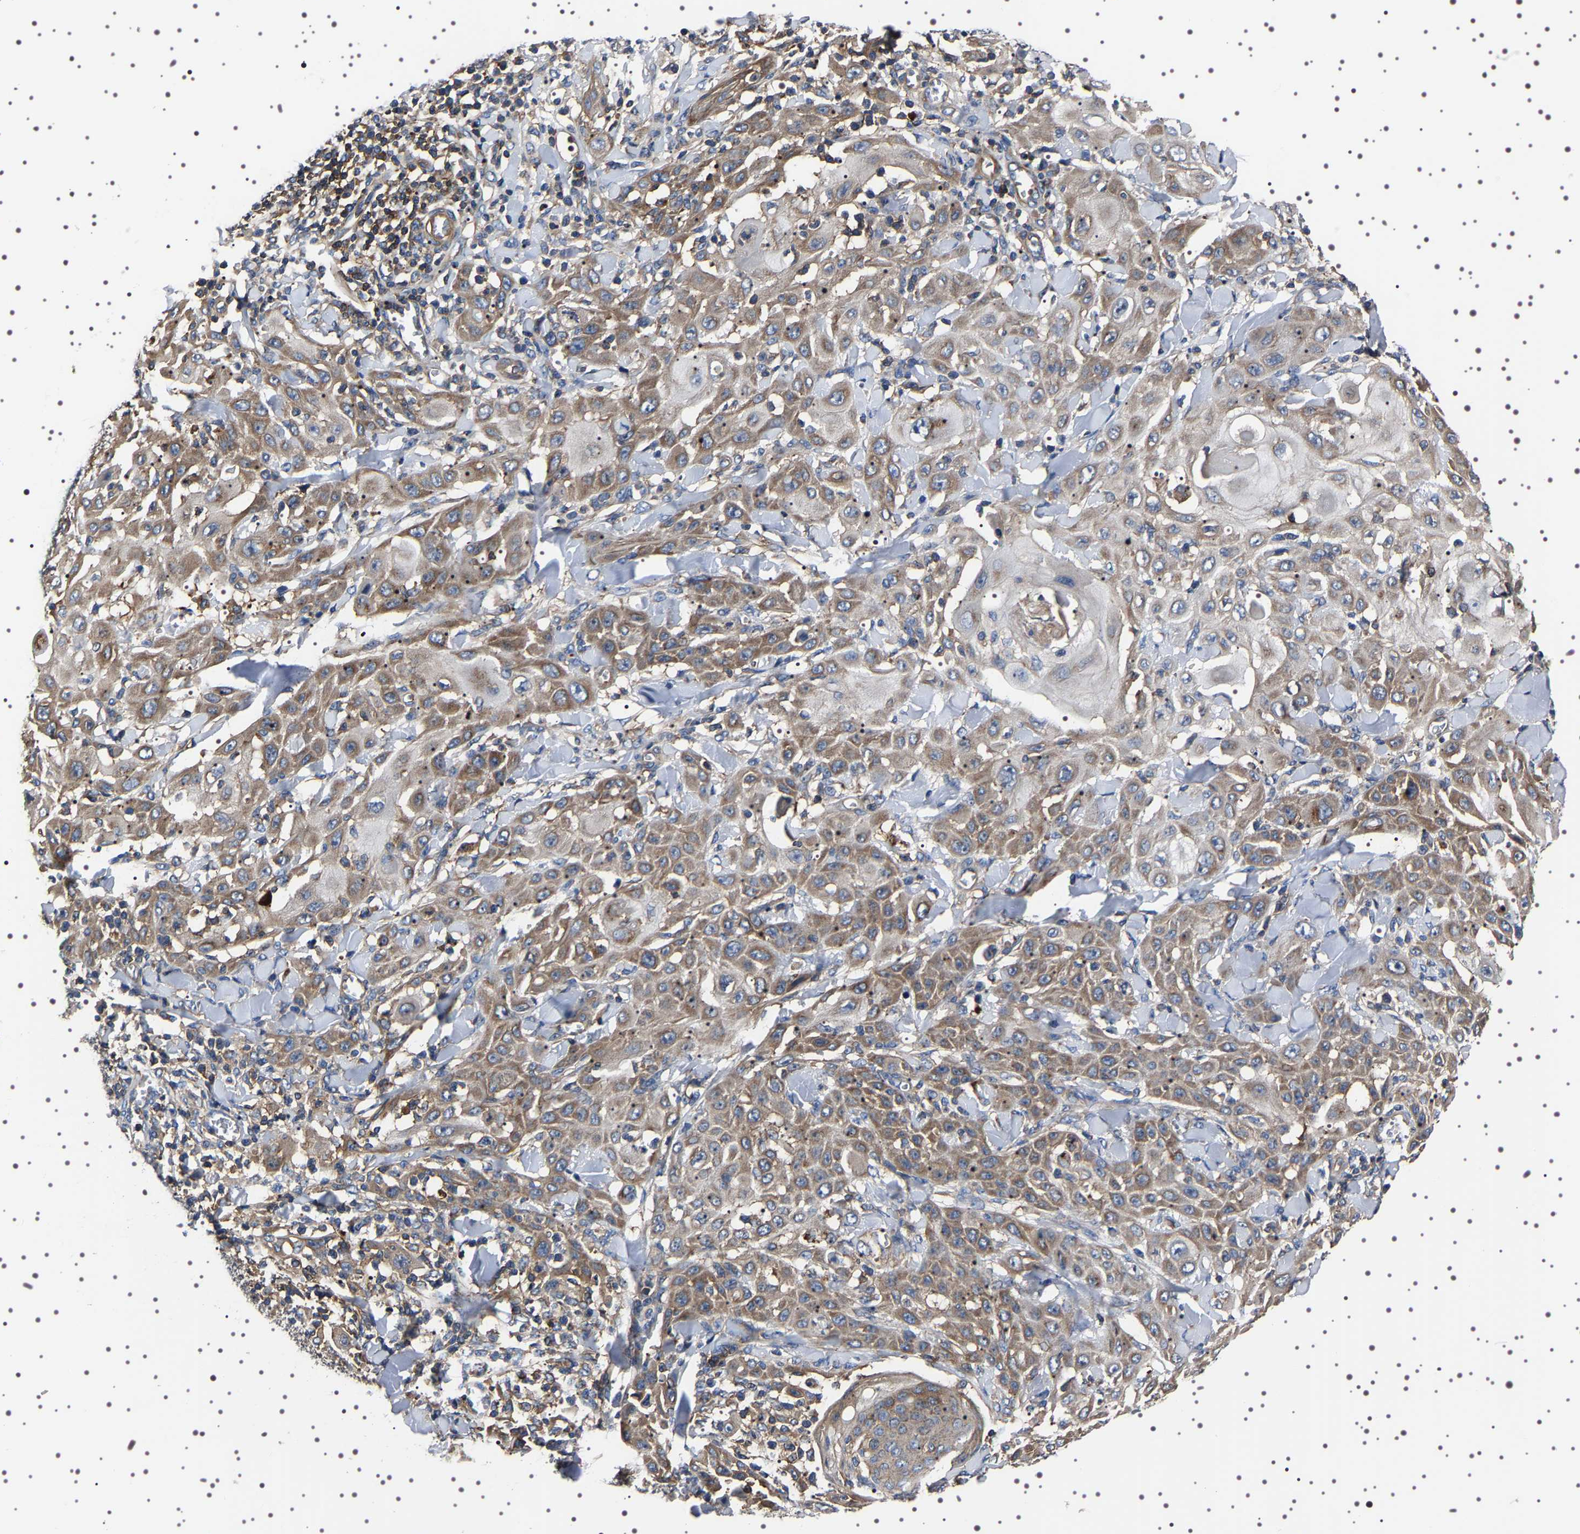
{"staining": {"intensity": "moderate", "quantity": ">75%", "location": "cytoplasmic/membranous"}, "tissue": "skin cancer", "cell_type": "Tumor cells", "image_type": "cancer", "snomed": [{"axis": "morphology", "description": "Squamous cell carcinoma, NOS"}, {"axis": "topography", "description": "Skin"}], "caption": "Skin squamous cell carcinoma tissue demonstrates moderate cytoplasmic/membranous expression in approximately >75% of tumor cells, visualized by immunohistochemistry. The staining was performed using DAB (3,3'-diaminobenzidine) to visualize the protein expression in brown, while the nuclei were stained in blue with hematoxylin (Magnification: 20x).", "gene": "WDR1", "patient": {"sex": "male", "age": 24}}